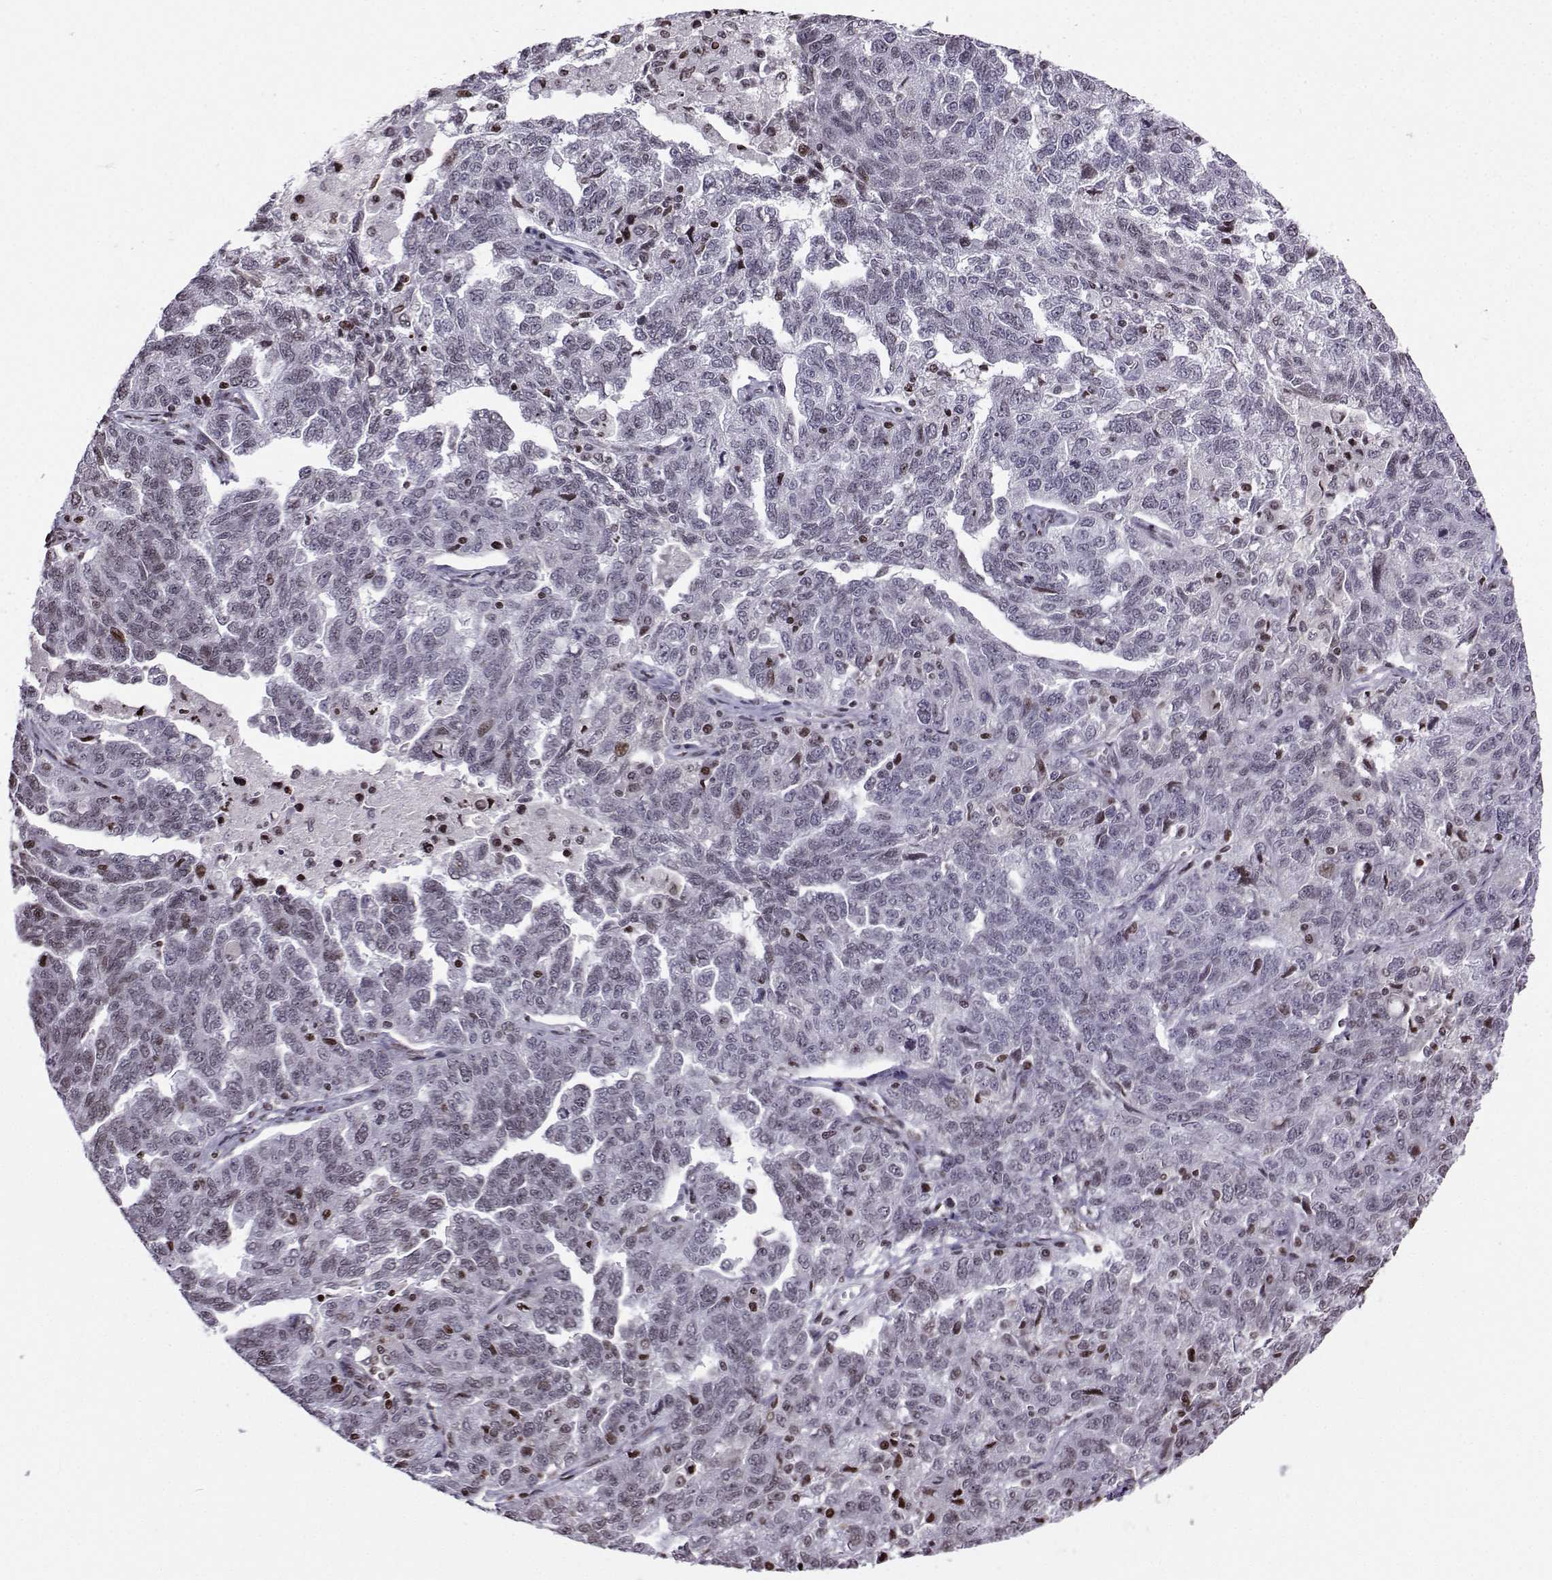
{"staining": {"intensity": "weak", "quantity": "<25%", "location": "nuclear"}, "tissue": "ovarian cancer", "cell_type": "Tumor cells", "image_type": "cancer", "snomed": [{"axis": "morphology", "description": "Cystadenocarcinoma, serous, NOS"}, {"axis": "topography", "description": "Ovary"}], "caption": "Image shows no significant protein positivity in tumor cells of ovarian cancer (serous cystadenocarcinoma).", "gene": "ZNF19", "patient": {"sex": "female", "age": 71}}